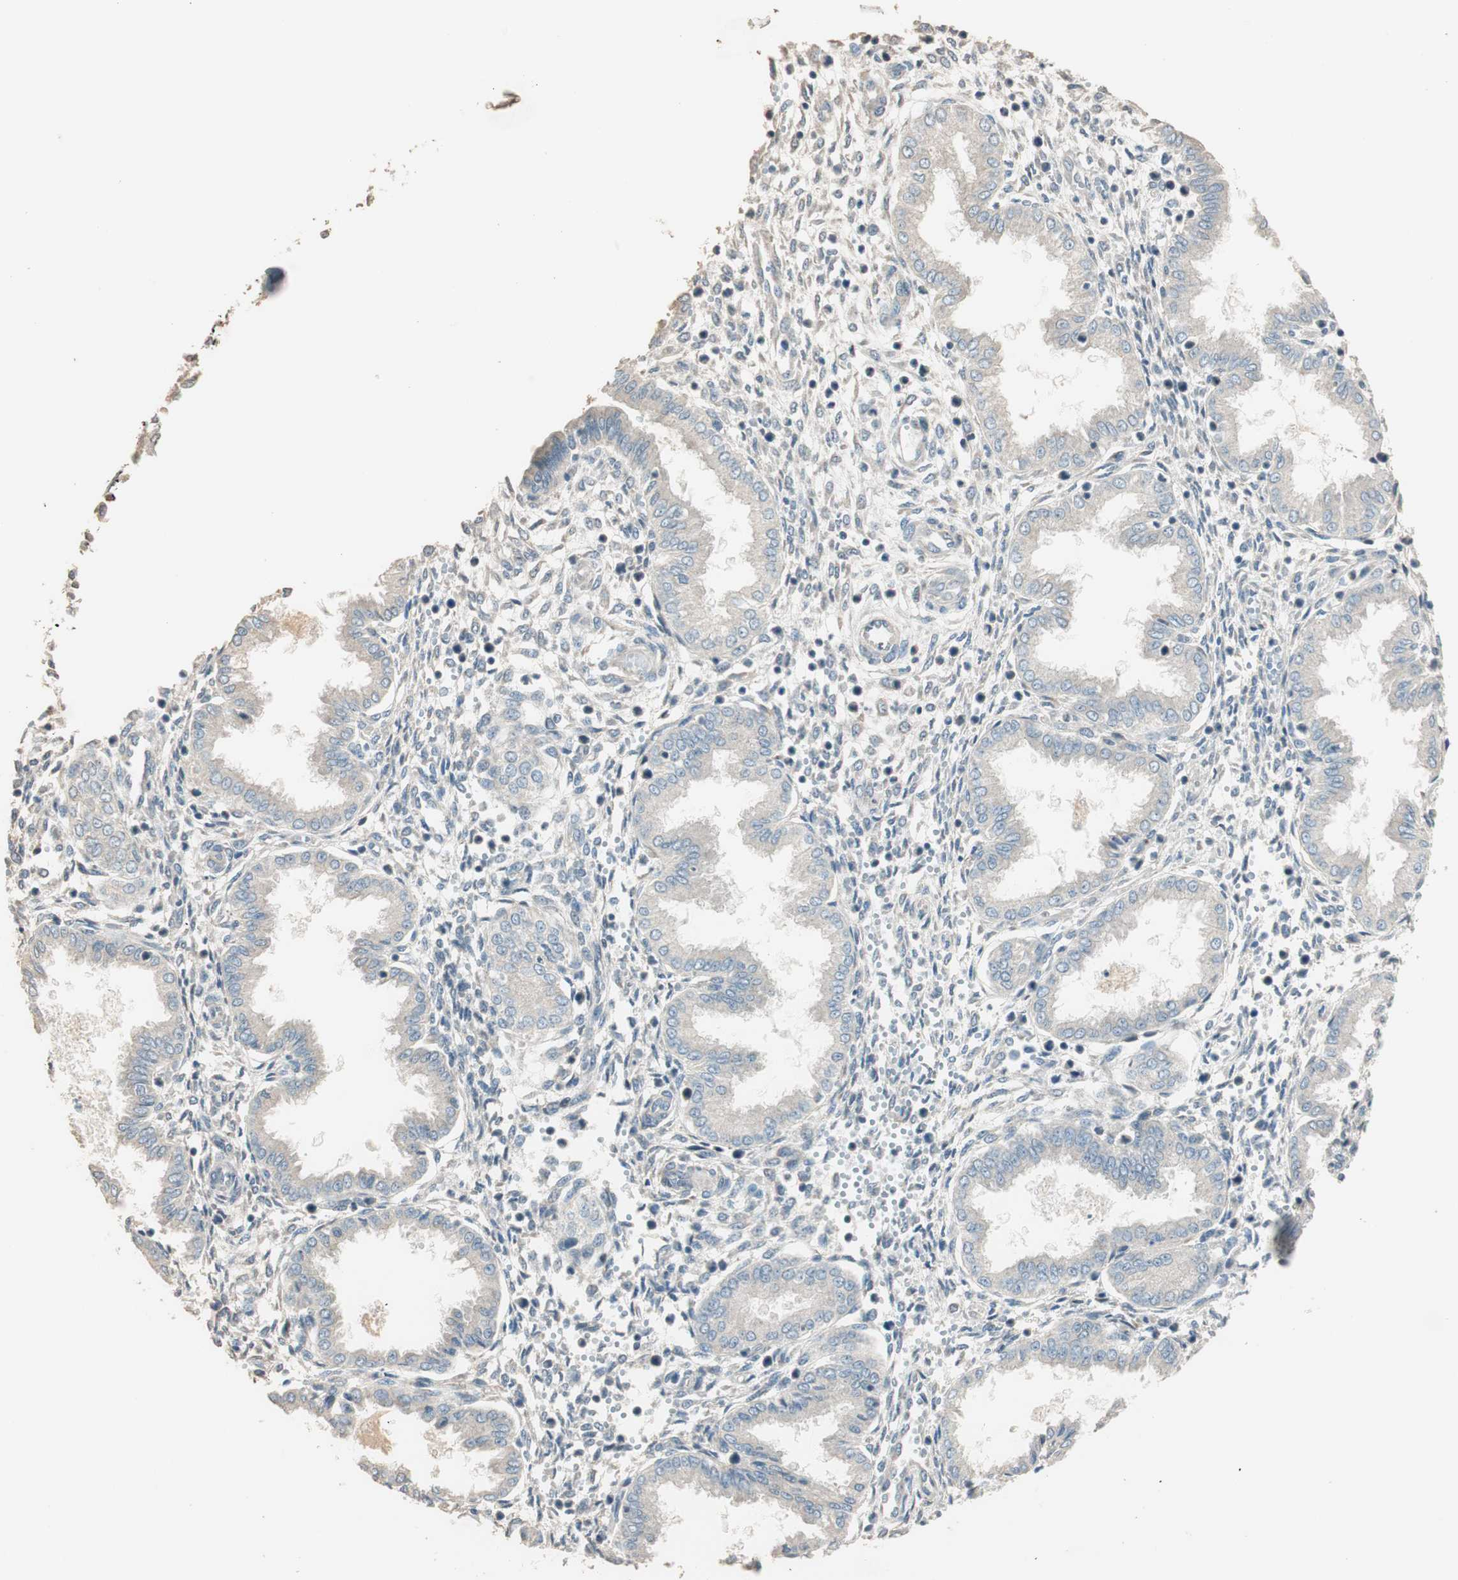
{"staining": {"intensity": "moderate", "quantity": ">75%", "location": "cytoplasmic/membranous"}, "tissue": "endometrium", "cell_type": "Cells in endometrial stroma", "image_type": "normal", "snomed": [{"axis": "morphology", "description": "Normal tissue, NOS"}, {"axis": "topography", "description": "Endometrium"}], "caption": "The histopathology image reveals staining of unremarkable endometrium, revealing moderate cytoplasmic/membranous protein positivity (brown color) within cells in endometrial stroma.", "gene": "RARRES1", "patient": {"sex": "female", "age": 33}}